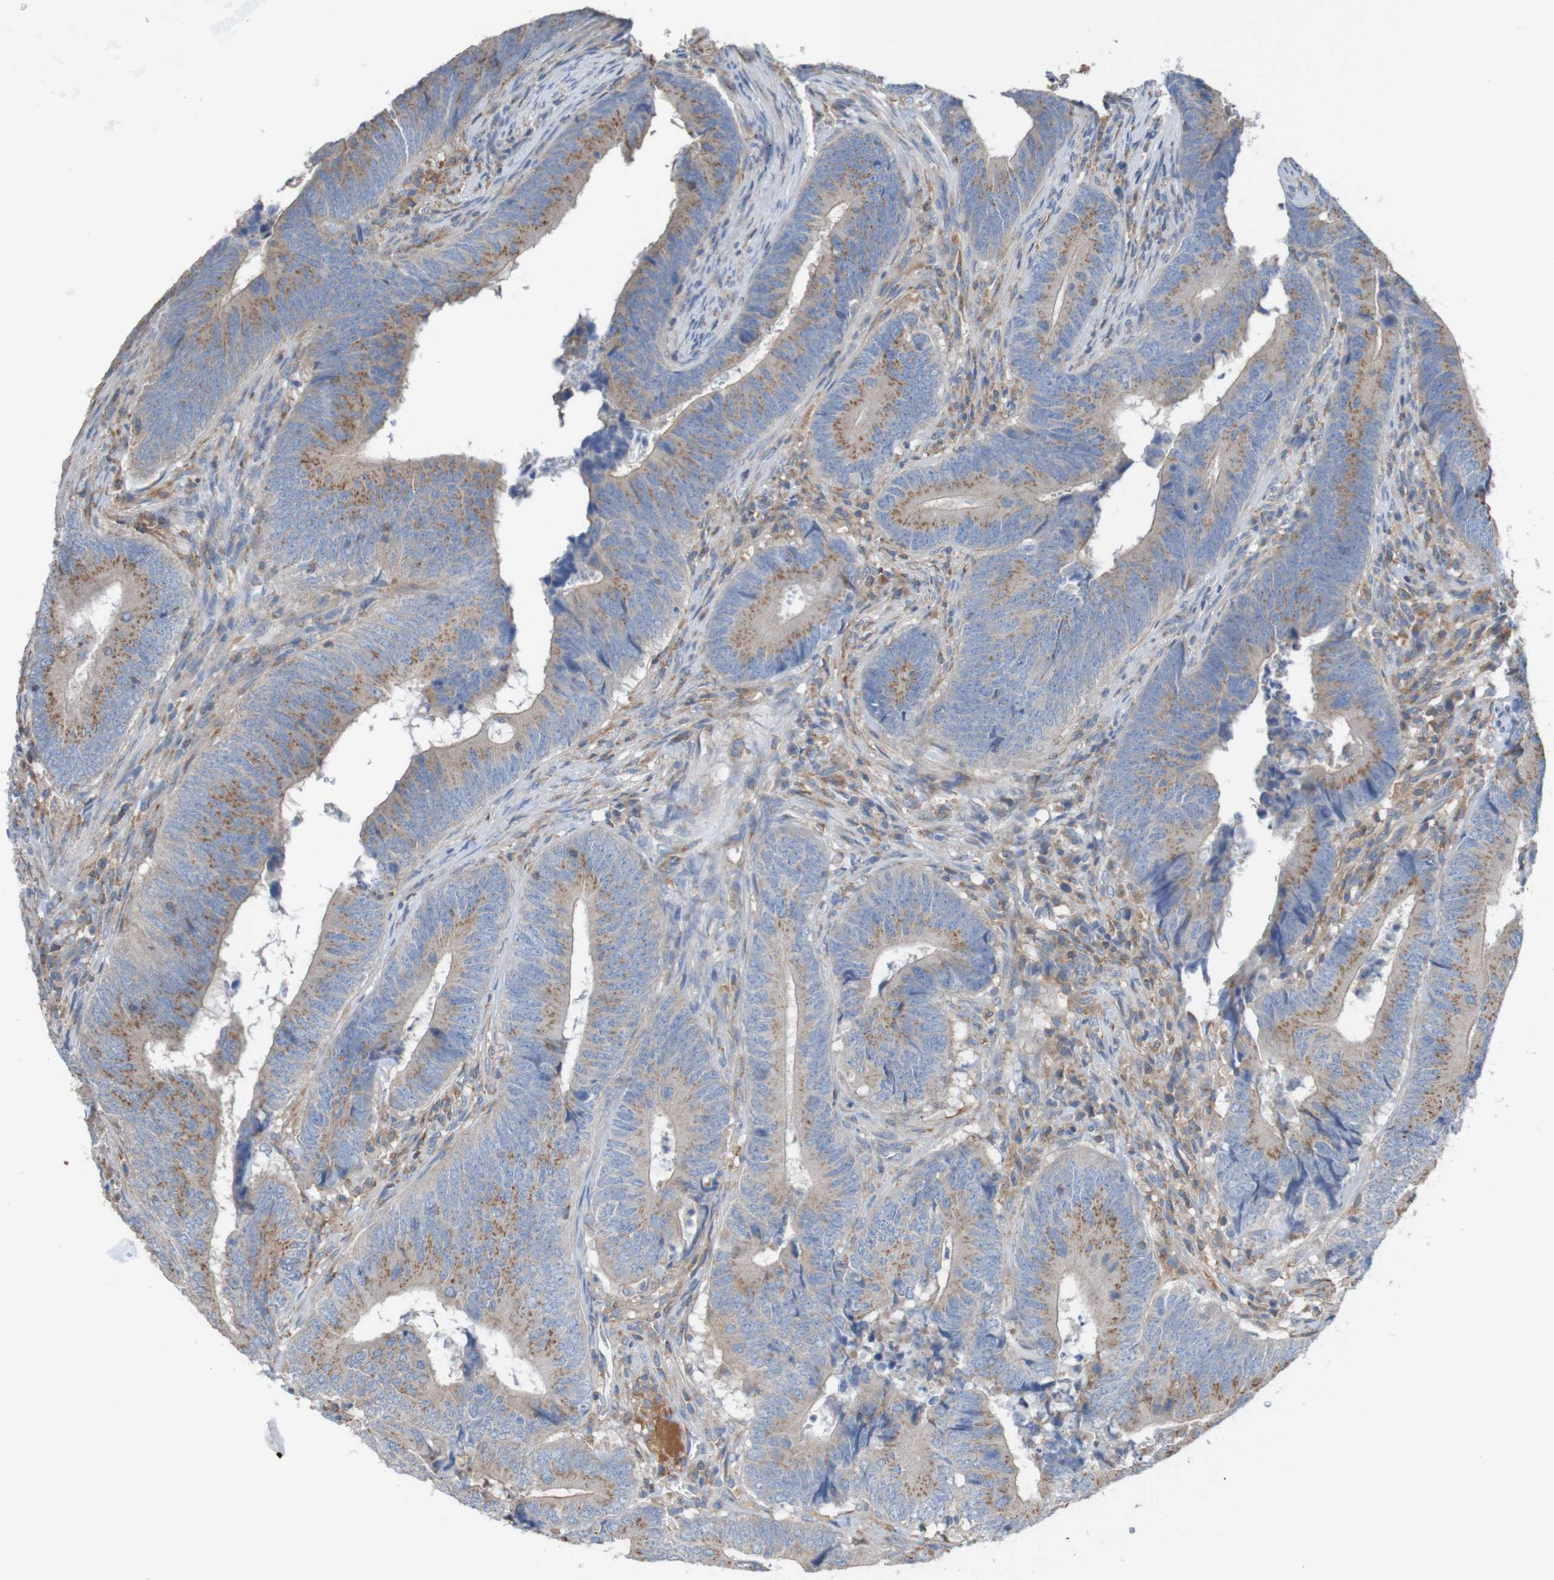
{"staining": {"intensity": "moderate", "quantity": ">75%", "location": "cytoplasmic/membranous"}, "tissue": "colorectal cancer", "cell_type": "Tumor cells", "image_type": "cancer", "snomed": [{"axis": "morphology", "description": "Normal tissue, NOS"}, {"axis": "morphology", "description": "Adenocarcinoma, NOS"}, {"axis": "topography", "description": "Colon"}], "caption": "Immunohistochemical staining of adenocarcinoma (colorectal) displays medium levels of moderate cytoplasmic/membranous protein positivity in about >75% of tumor cells. (Brightfield microscopy of DAB IHC at high magnification).", "gene": "MINAR1", "patient": {"sex": "male", "age": 56}}